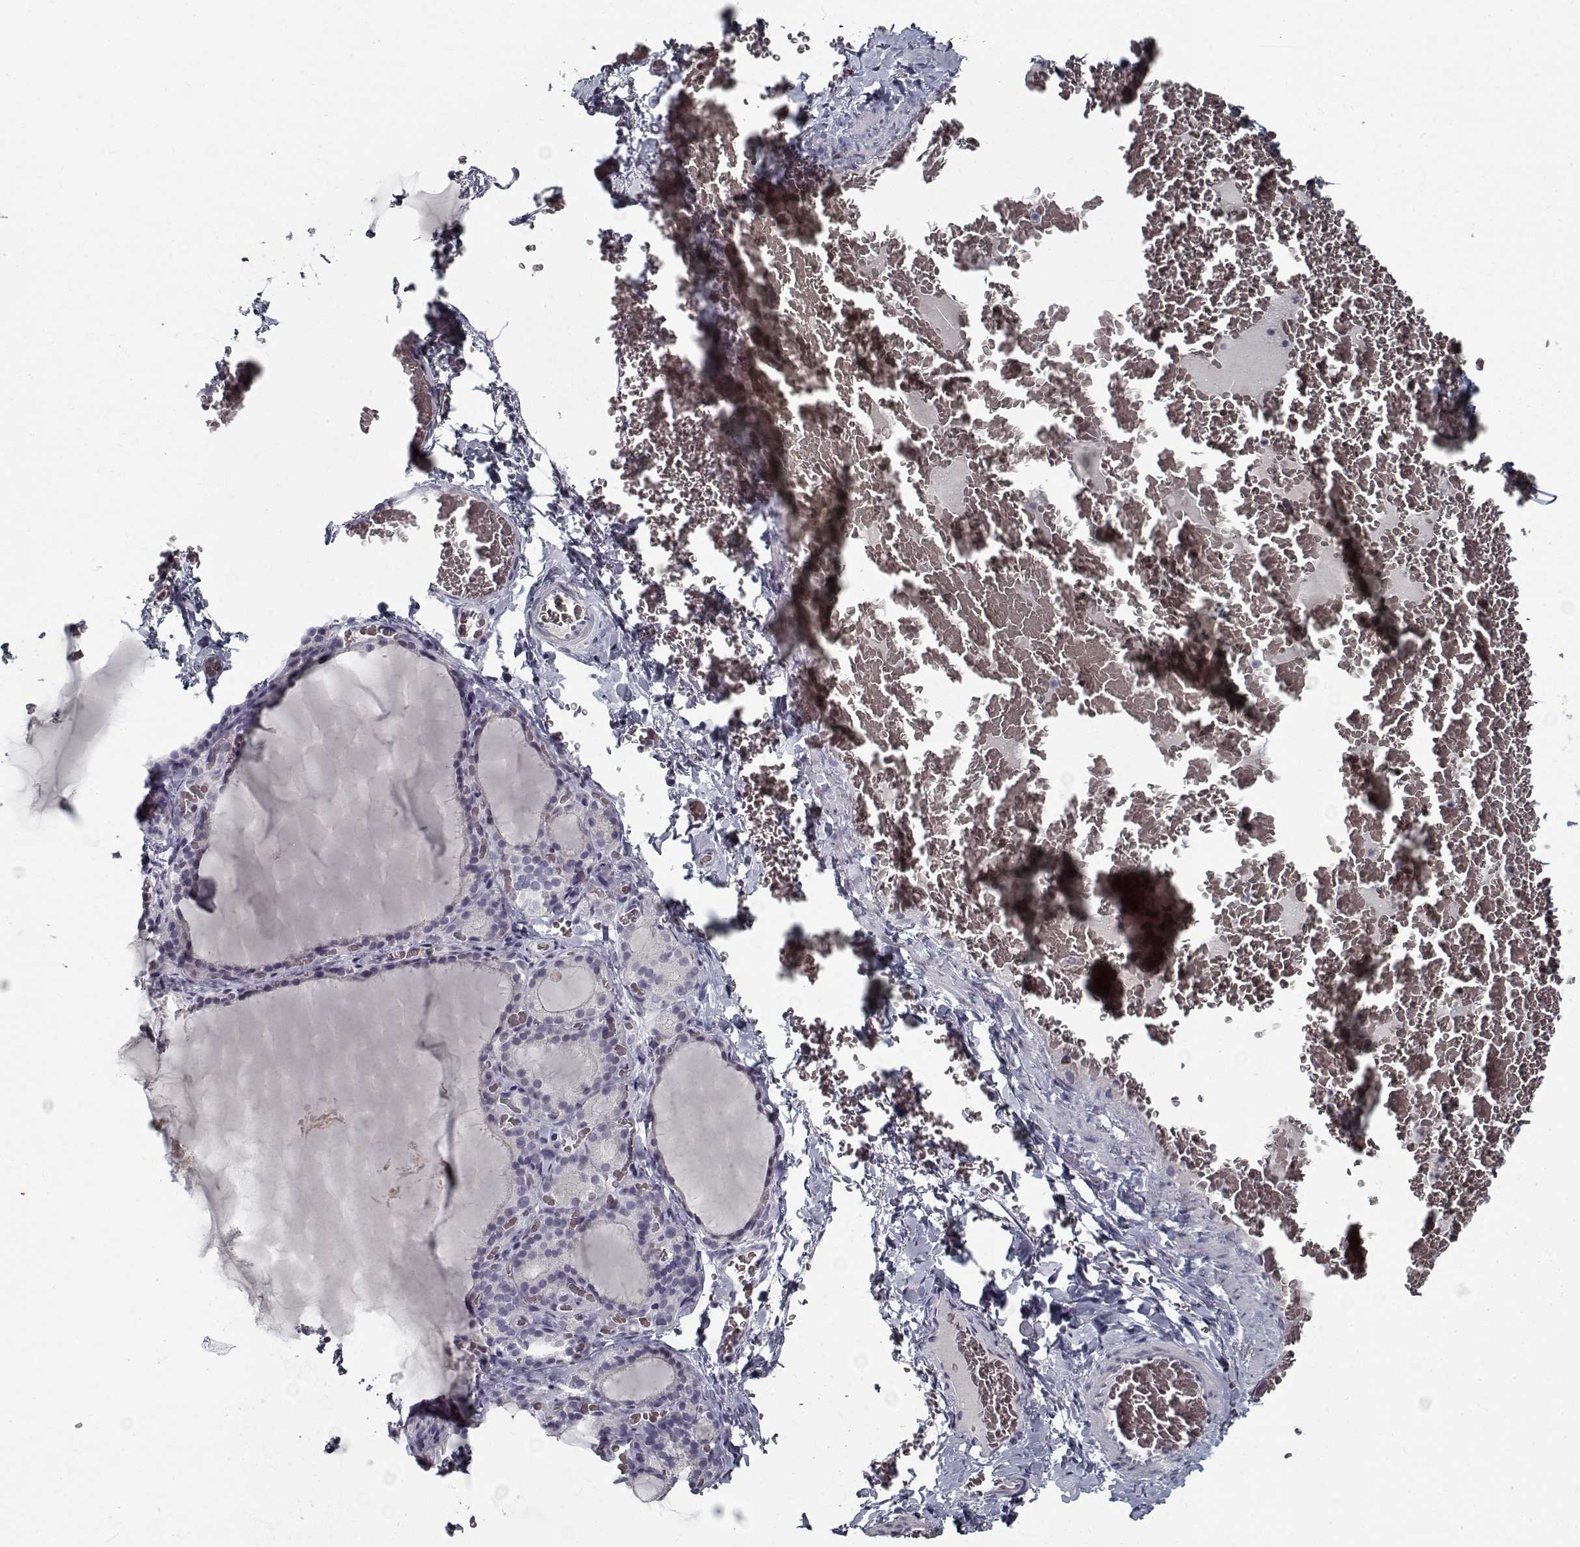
{"staining": {"intensity": "negative", "quantity": "none", "location": "none"}, "tissue": "thyroid gland", "cell_type": "Glandular cells", "image_type": "normal", "snomed": [{"axis": "morphology", "description": "Normal tissue, NOS"}, {"axis": "morphology", "description": "Hyperplasia, NOS"}, {"axis": "topography", "description": "Thyroid gland"}], "caption": "Human thyroid gland stained for a protein using IHC shows no expression in glandular cells.", "gene": "GAD2", "patient": {"sex": "female", "age": 27}}